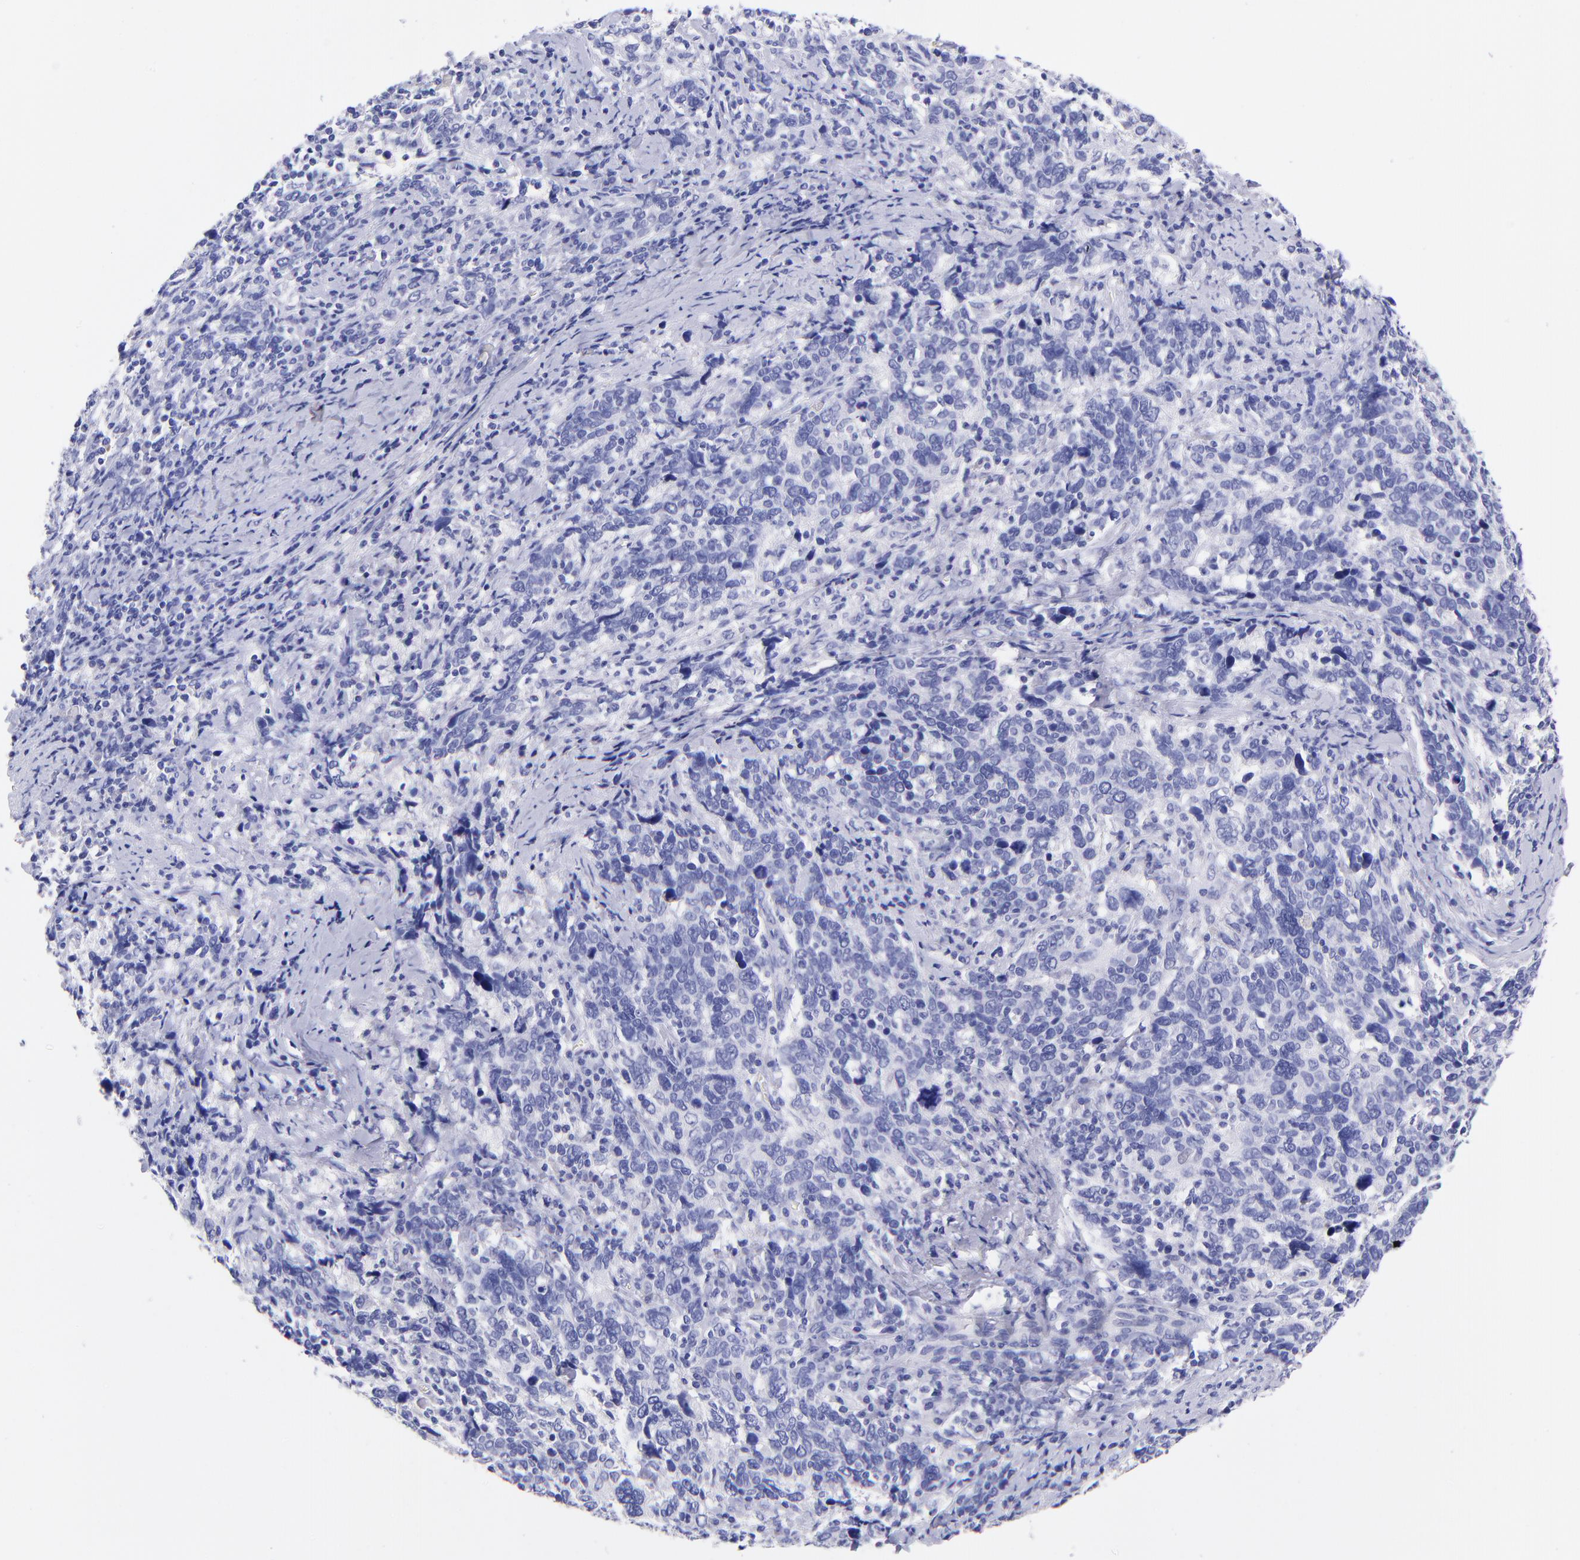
{"staining": {"intensity": "negative", "quantity": "none", "location": "none"}, "tissue": "cervical cancer", "cell_type": "Tumor cells", "image_type": "cancer", "snomed": [{"axis": "morphology", "description": "Squamous cell carcinoma, NOS"}, {"axis": "topography", "description": "Cervix"}], "caption": "Tumor cells are negative for protein expression in human cervical cancer. Nuclei are stained in blue.", "gene": "RAB3B", "patient": {"sex": "female", "age": 41}}